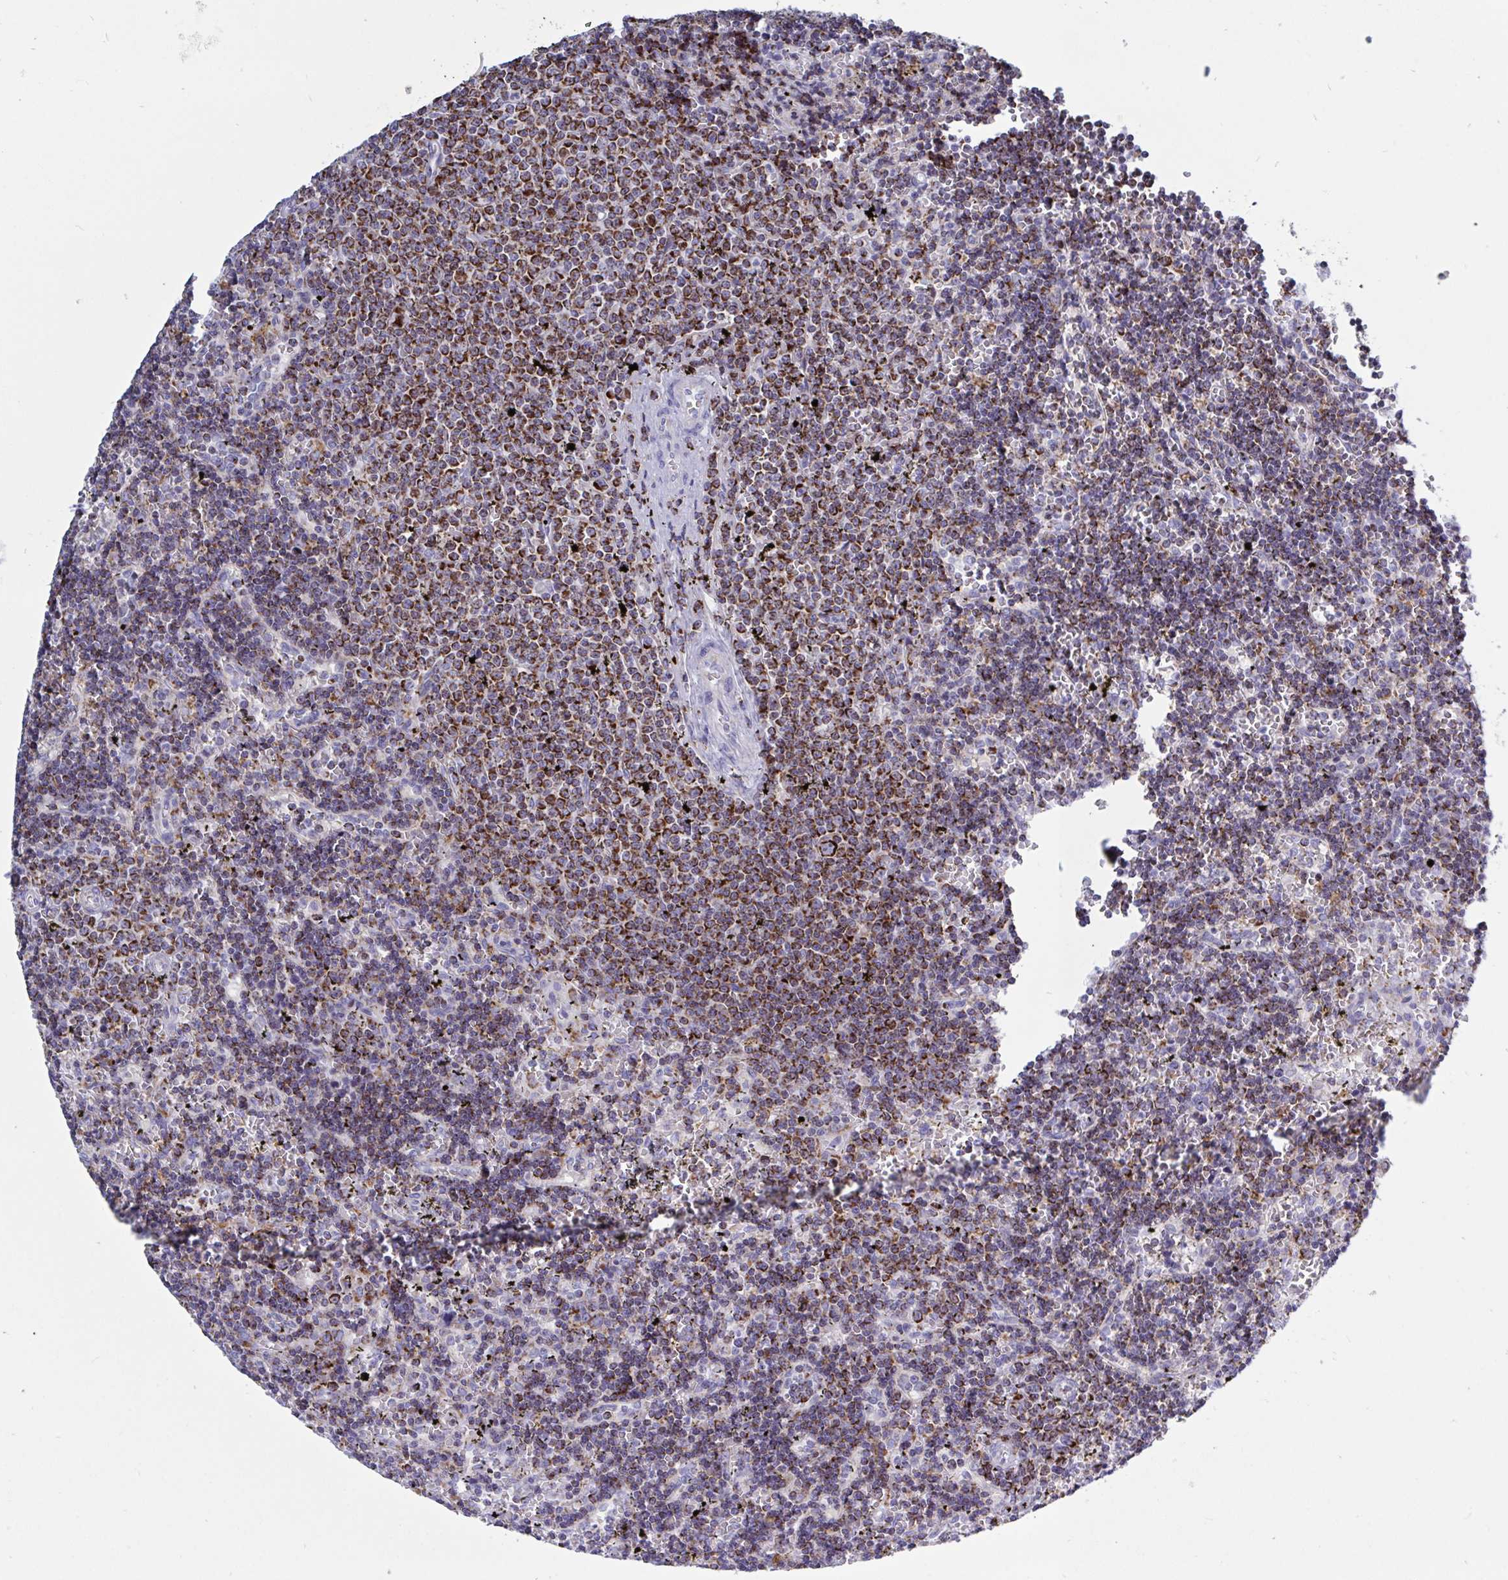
{"staining": {"intensity": "moderate", "quantity": "25%-75%", "location": "cytoplasmic/membranous"}, "tissue": "lymphoma", "cell_type": "Tumor cells", "image_type": "cancer", "snomed": [{"axis": "morphology", "description": "Malignant lymphoma, non-Hodgkin's type, Low grade"}, {"axis": "topography", "description": "Spleen"}], "caption": "Tumor cells exhibit medium levels of moderate cytoplasmic/membranous expression in about 25%-75% of cells in human low-grade malignant lymphoma, non-Hodgkin's type. (IHC, brightfield microscopy, high magnification).", "gene": "HSPE1", "patient": {"sex": "male", "age": 60}}